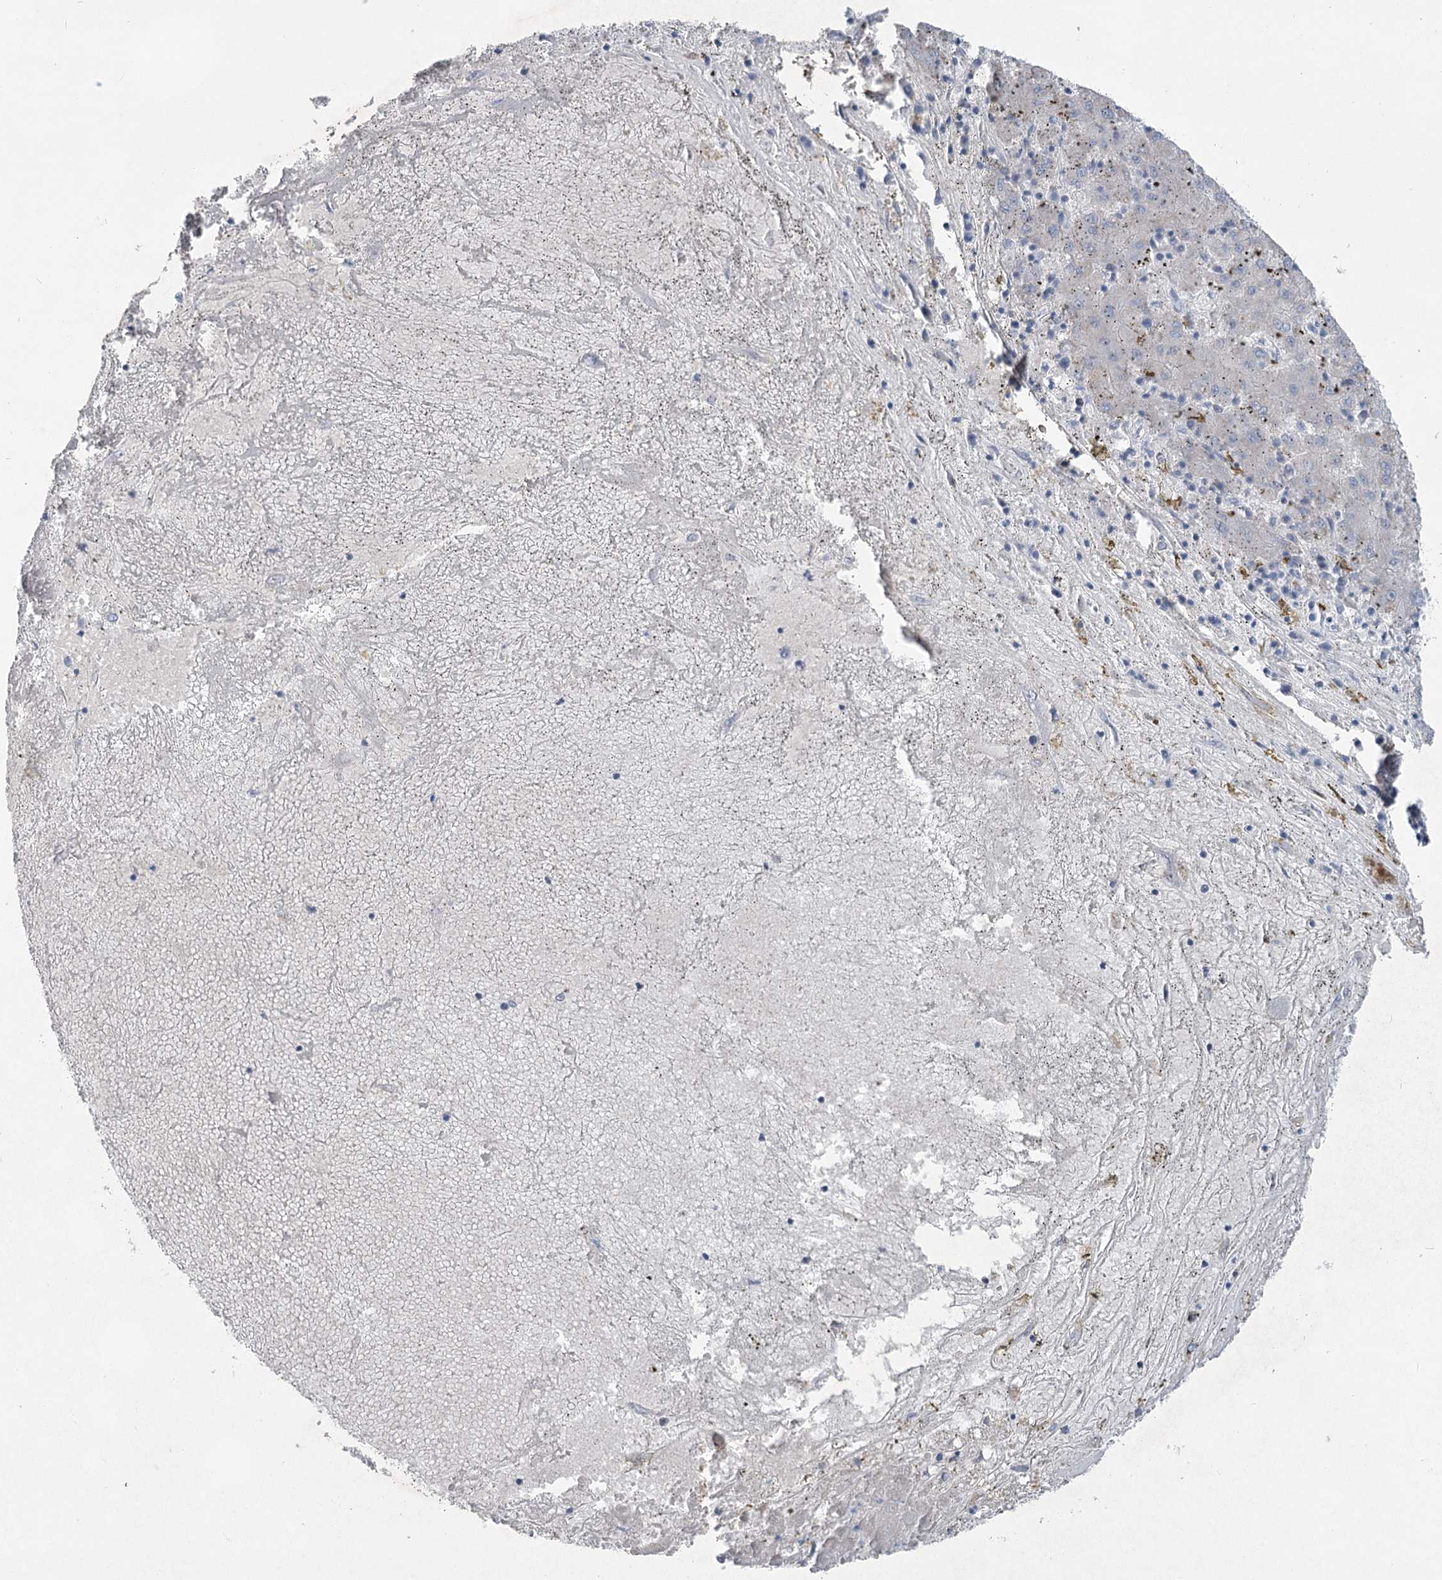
{"staining": {"intensity": "negative", "quantity": "none", "location": "none"}, "tissue": "liver cancer", "cell_type": "Tumor cells", "image_type": "cancer", "snomed": [{"axis": "morphology", "description": "Carcinoma, Hepatocellular, NOS"}, {"axis": "topography", "description": "Liver"}], "caption": "An IHC micrograph of liver cancer (hepatocellular carcinoma) is shown. There is no staining in tumor cells of liver cancer (hepatocellular carcinoma). The staining was performed using DAB to visualize the protein expression in brown, while the nuclei were stained in blue with hematoxylin (Magnification: 20x).", "gene": "WDR74", "patient": {"sex": "male", "age": 72}}